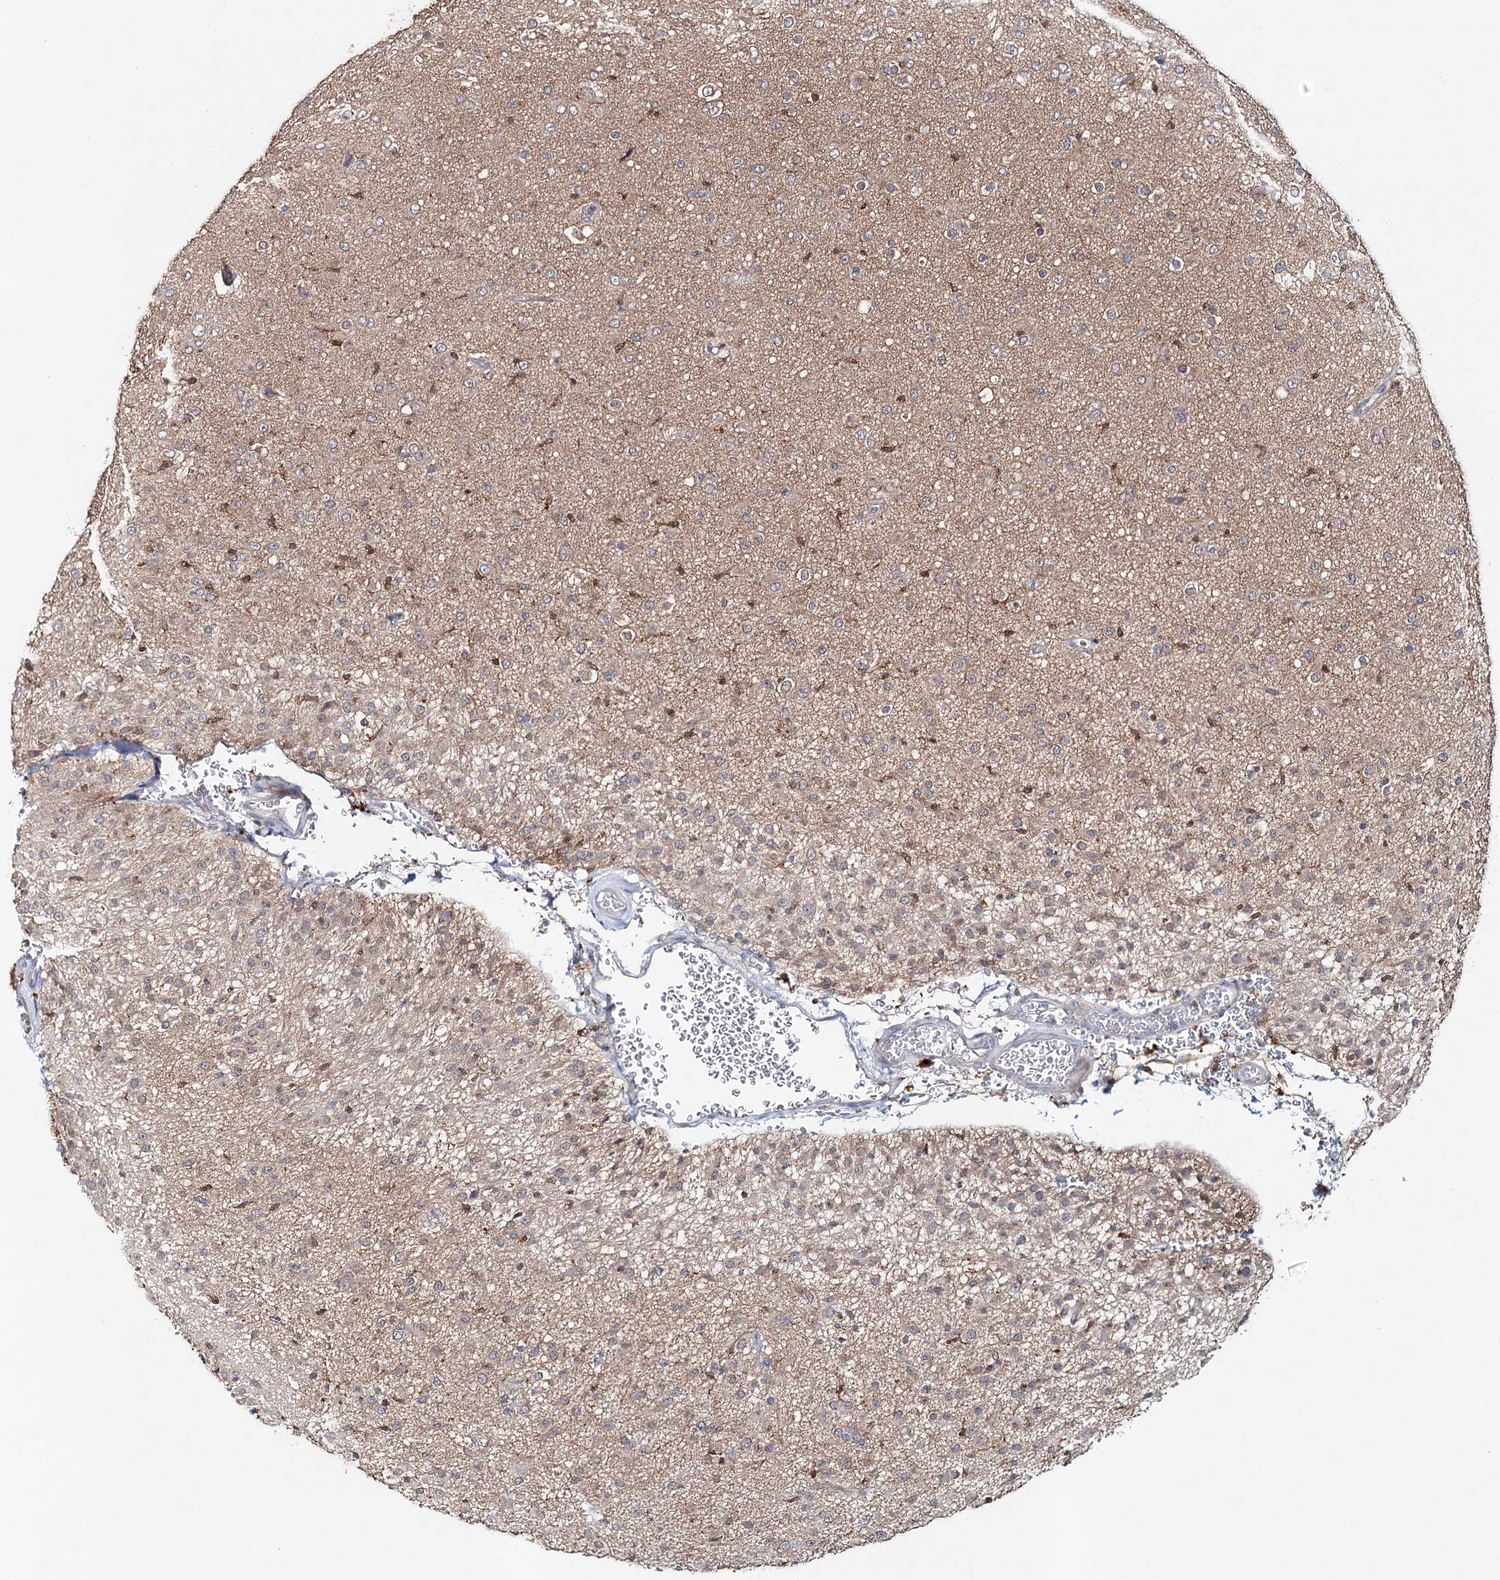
{"staining": {"intensity": "negative", "quantity": "none", "location": "none"}, "tissue": "glioma", "cell_type": "Tumor cells", "image_type": "cancer", "snomed": [{"axis": "morphology", "description": "Glioma, malignant, Low grade"}, {"axis": "topography", "description": "Brain"}], "caption": "Tumor cells are negative for brown protein staining in malignant low-grade glioma.", "gene": "SLC41A2", "patient": {"sex": "male", "age": 65}}